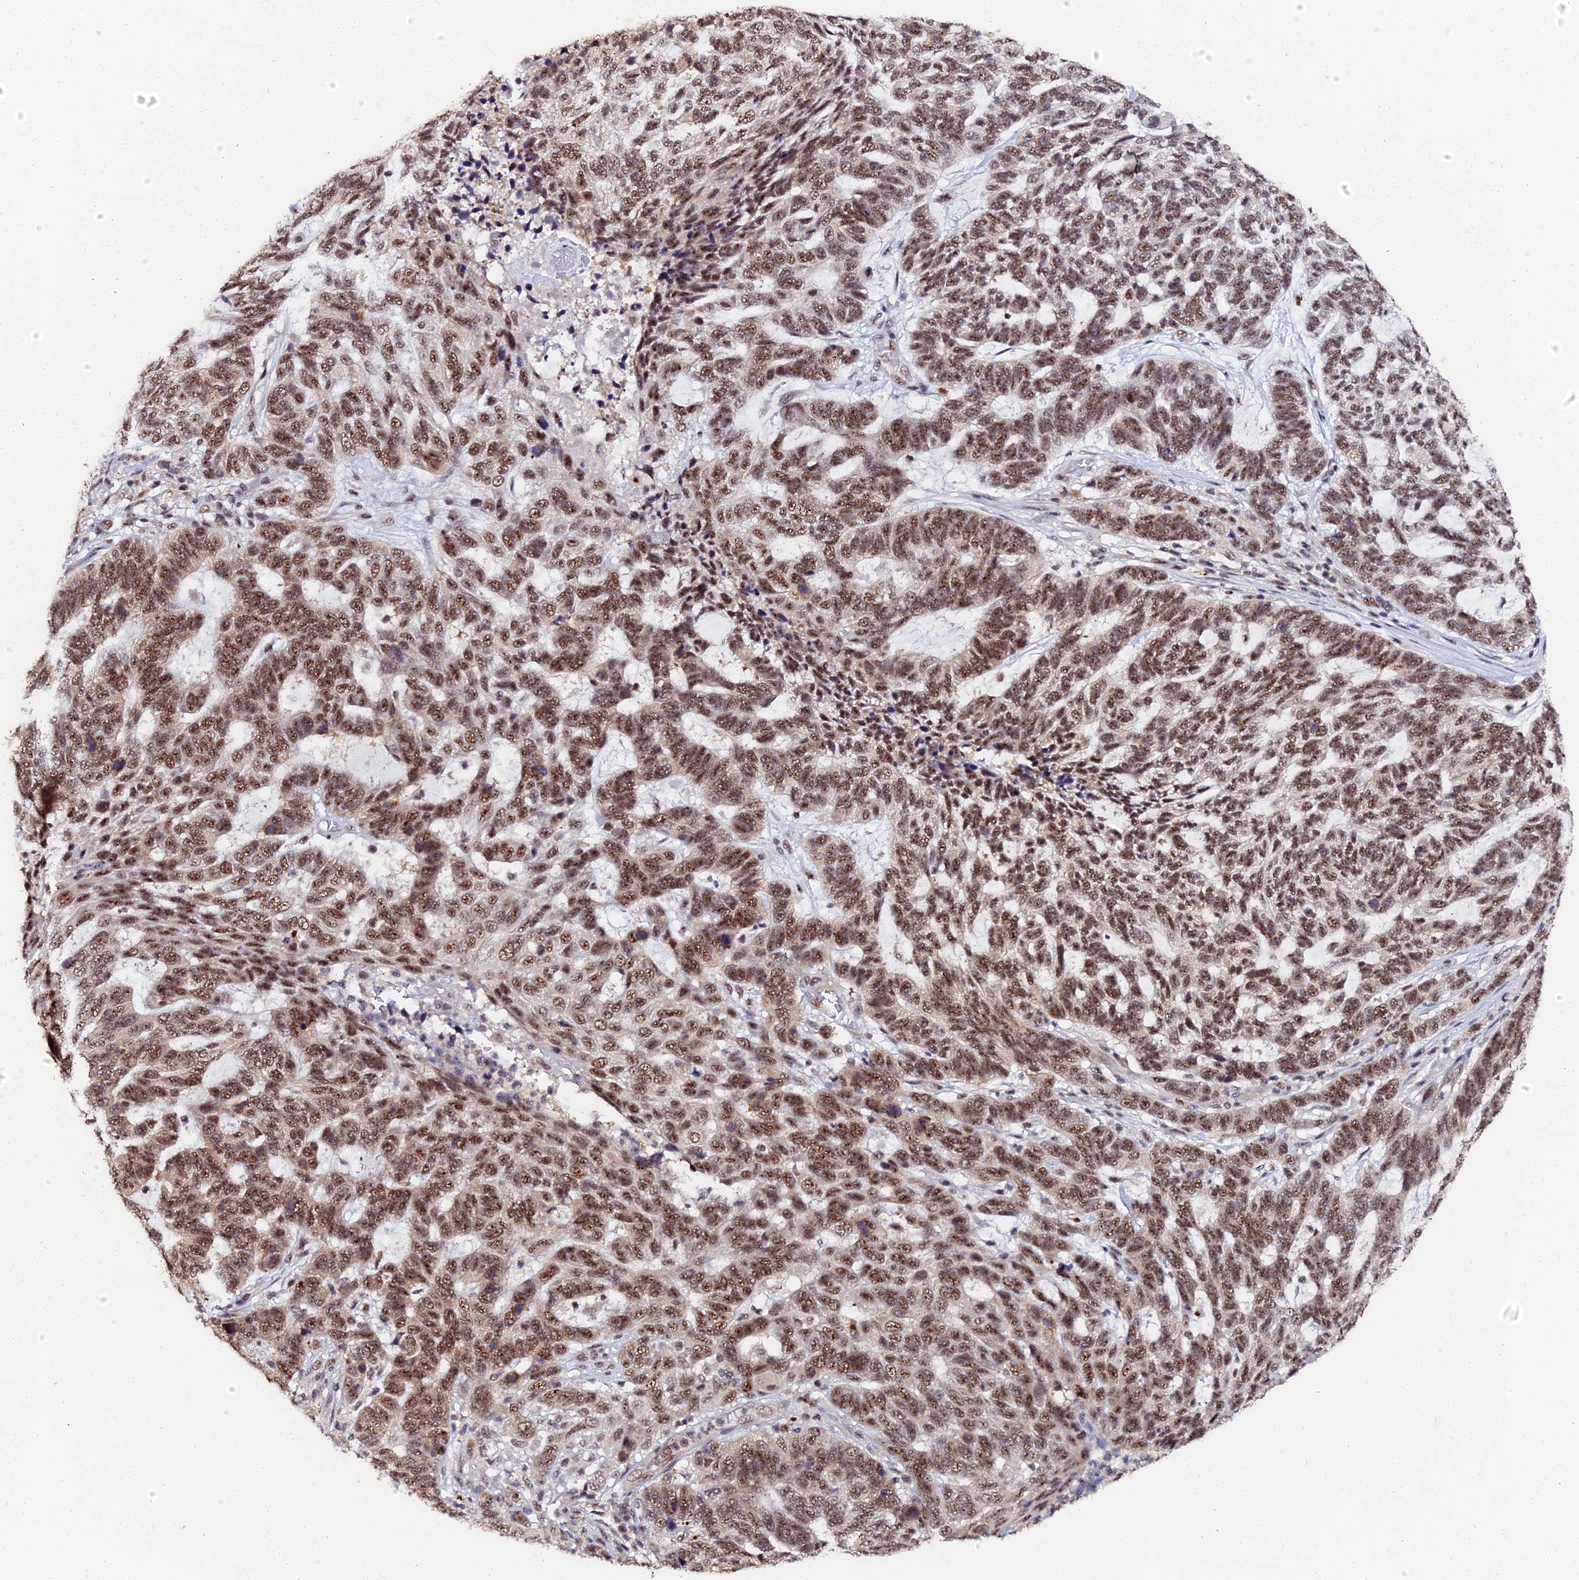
{"staining": {"intensity": "strong", "quantity": ">75%", "location": "nuclear"}, "tissue": "skin cancer", "cell_type": "Tumor cells", "image_type": "cancer", "snomed": [{"axis": "morphology", "description": "Basal cell carcinoma"}, {"axis": "topography", "description": "Skin"}], "caption": "Tumor cells exhibit strong nuclear expression in approximately >75% of cells in skin cancer.", "gene": "MAGOHB", "patient": {"sex": "female", "age": 65}}